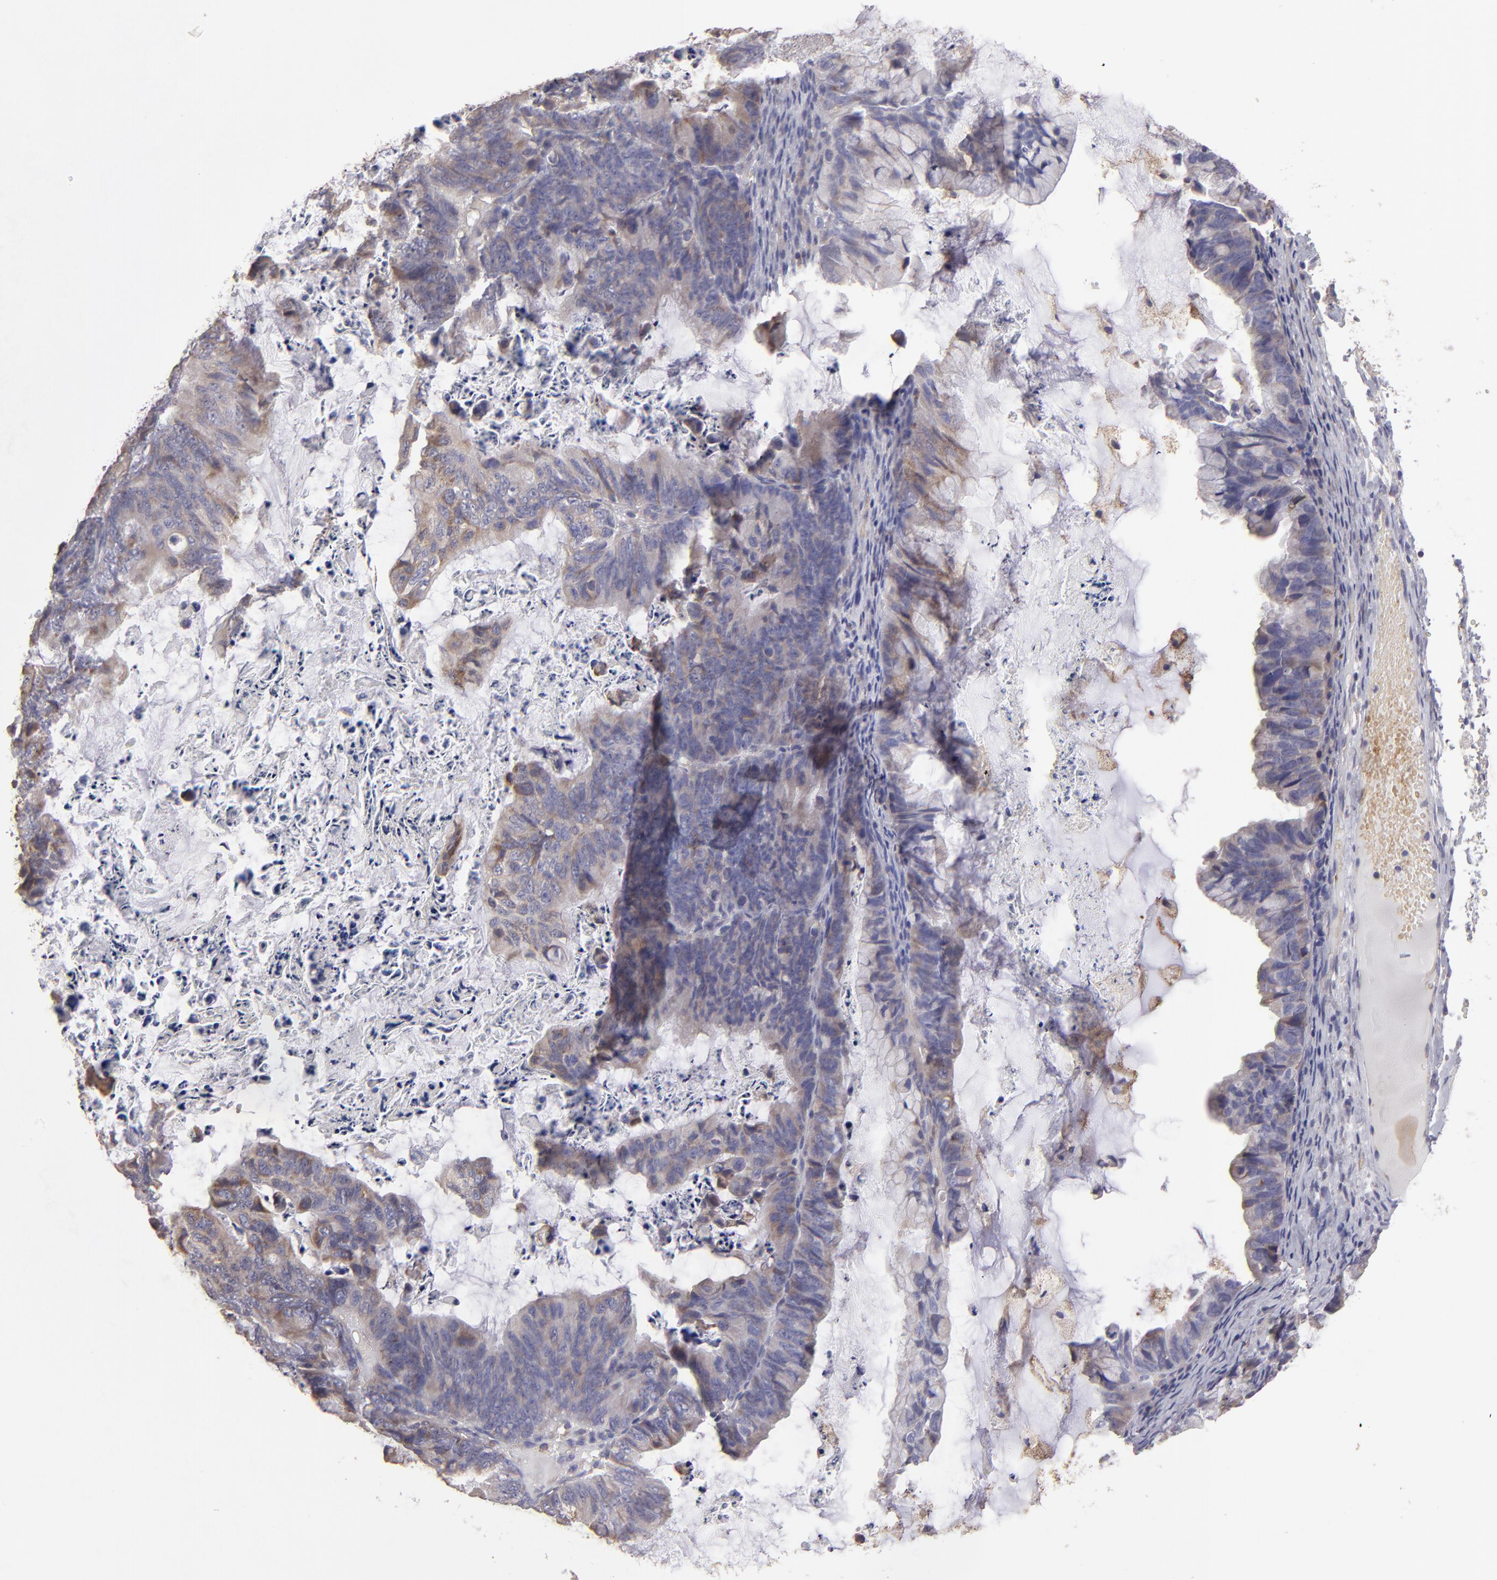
{"staining": {"intensity": "weak", "quantity": ">75%", "location": "cytoplasmic/membranous"}, "tissue": "ovarian cancer", "cell_type": "Tumor cells", "image_type": "cancer", "snomed": [{"axis": "morphology", "description": "Cystadenocarcinoma, mucinous, NOS"}, {"axis": "topography", "description": "Ovary"}], "caption": "Protein analysis of ovarian cancer tissue demonstrates weak cytoplasmic/membranous positivity in approximately >75% of tumor cells.", "gene": "CALR", "patient": {"sex": "female", "age": 36}}